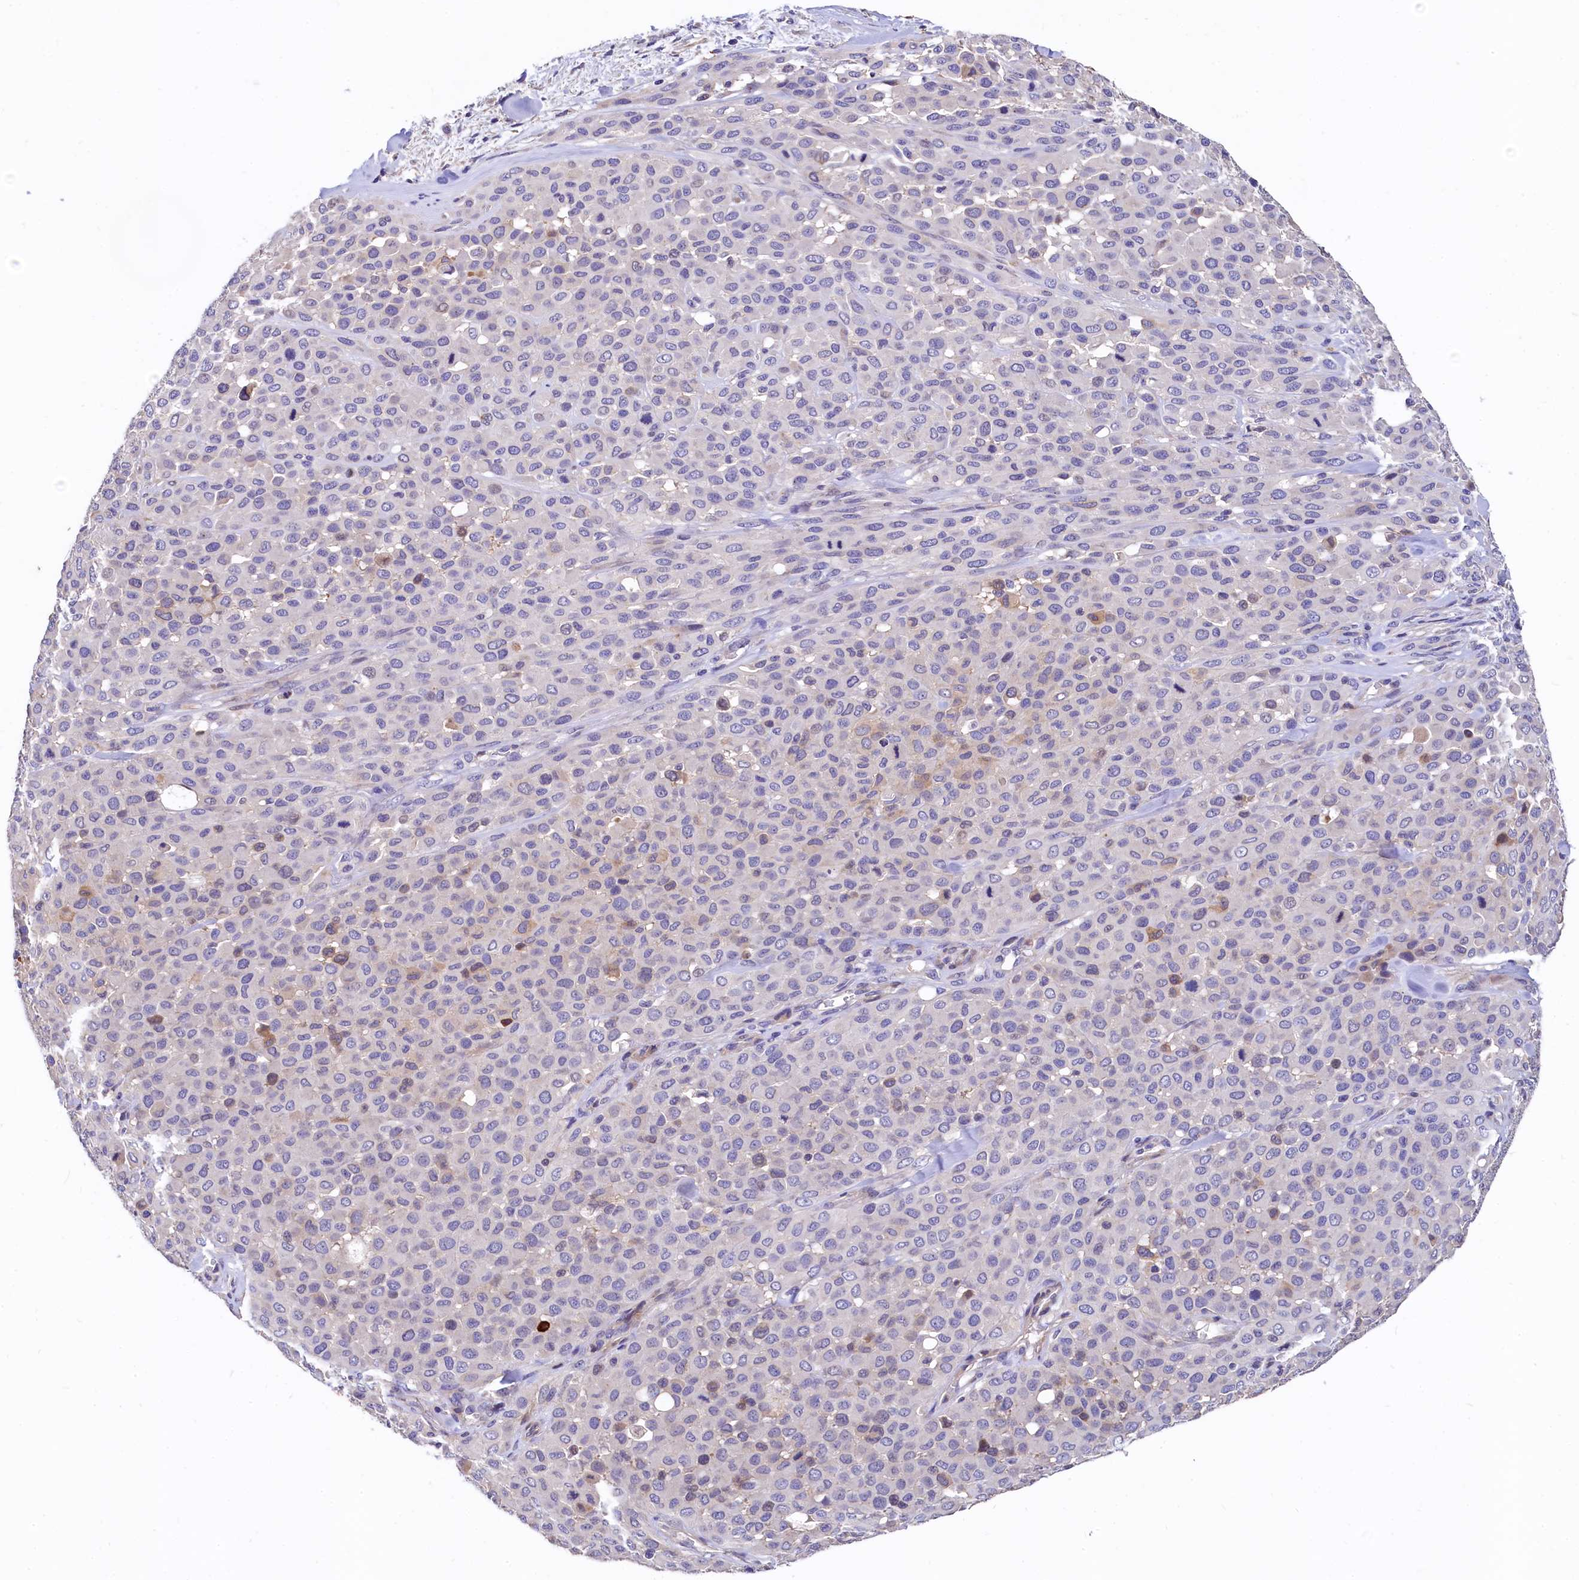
{"staining": {"intensity": "negative", "quantity": "none", "location": "none"}, "tissue": "melanoma", "cell_type": "Tumor cells", "image_type": "cancer", "snomed": [{"axis": "morphology", "description": "Malignant melanoma, Metastatic site"}, {"axis": "topography", "description": "Skin"}], "caption": "Micrograph shows no significant protein positivity in tumor cells of malignant melanoma (metastatic site).", "gene": "EPS8L2", "patient": {"sex": "female", "age": 81}}